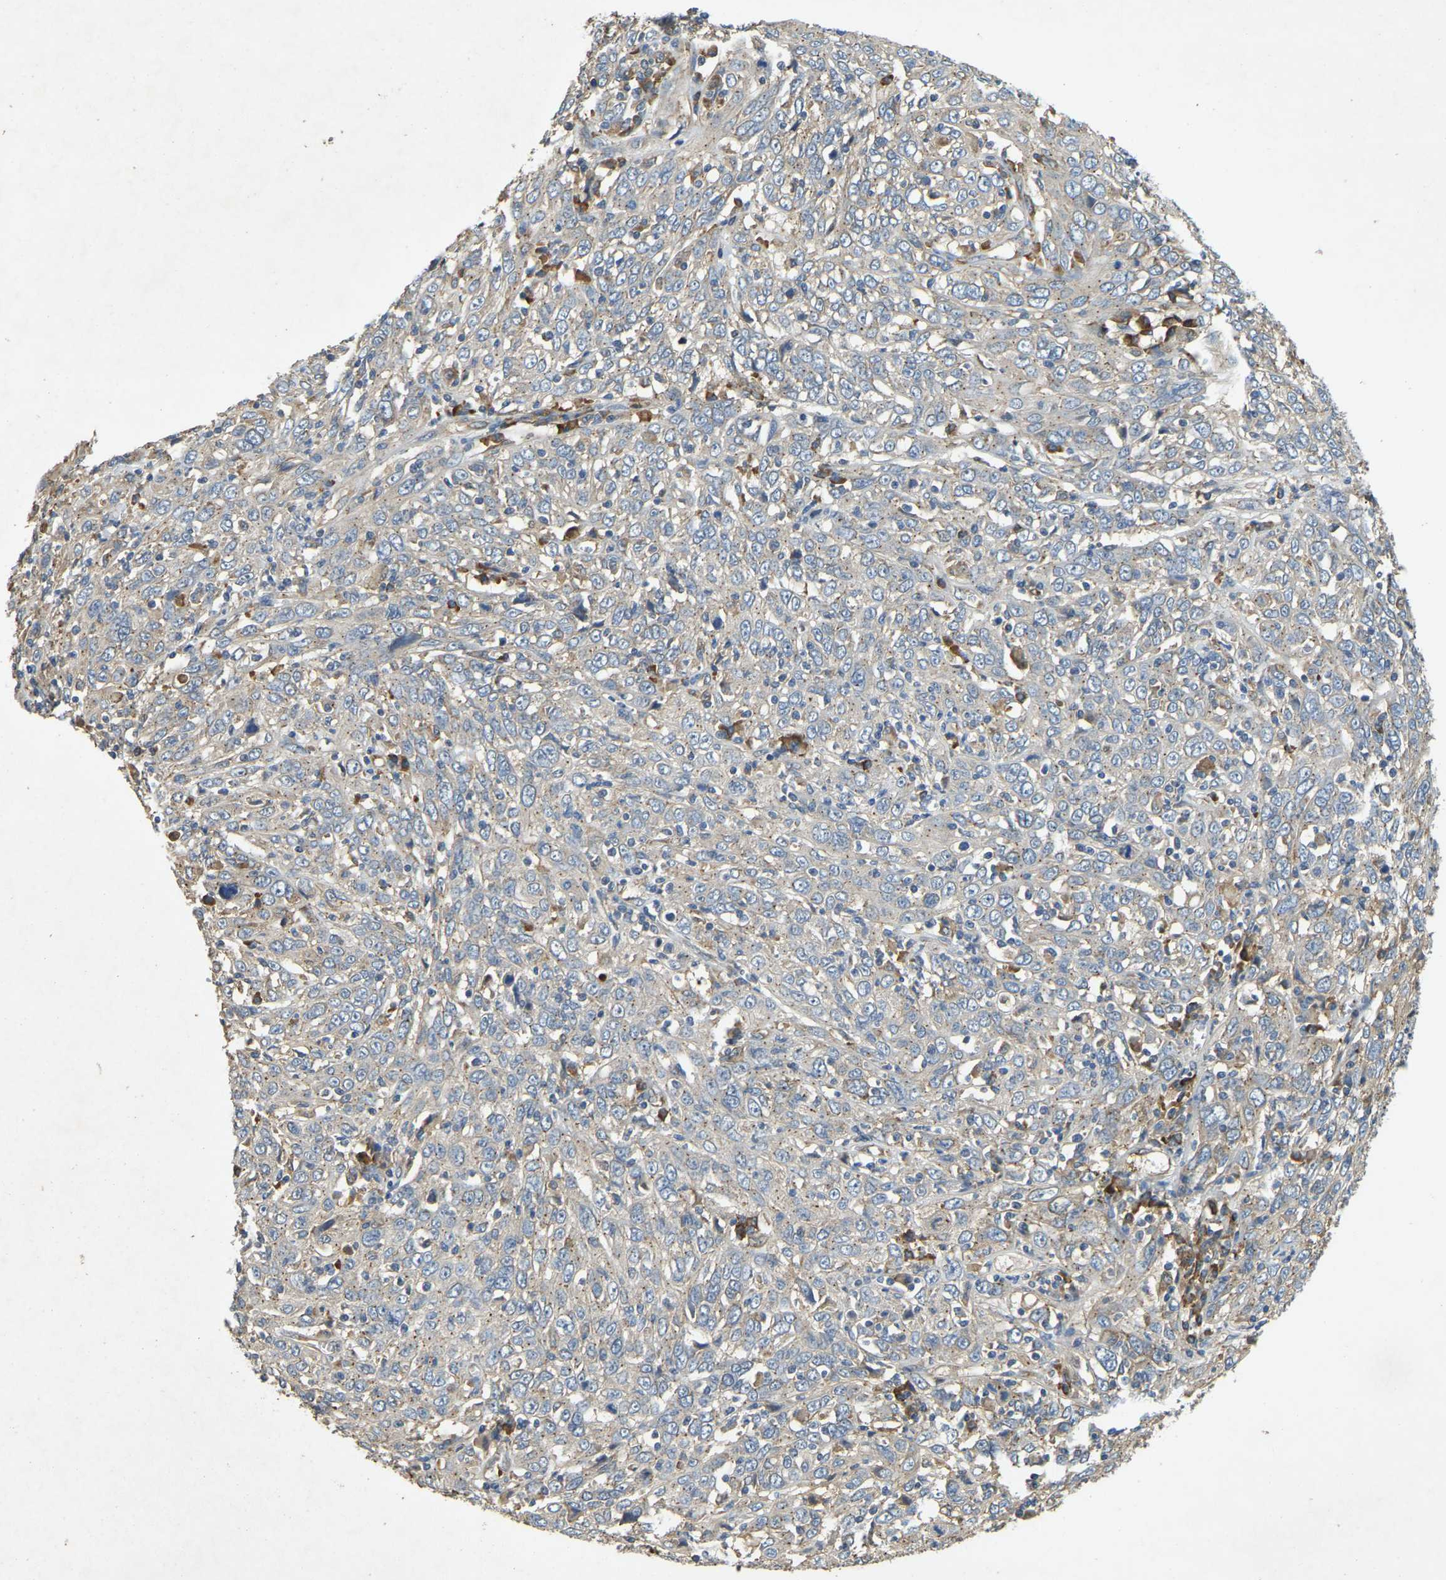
{"staining": {"intensity": "weak", "quantity": "25%-75%", "location": "cytoplasmic/membranous"}, "tissue": "cervical cancer", "cell_type": "Tumor cells", "image_type": "cancer", "snomed": [{"axis": "morphology", "description": "Squamous cell carcinoma, NOS"}, {"axis": "topography", "description": "Cervix"}], "caption": "Cervical squamous cell carcinoma was stained to show a protein in brown. There is low levels of weak cytoplasmic/membranous staining in about 25%-75% of tumor cells.", "gene": "CFLAR", "patient": {"sex": "female", "age": 46}}